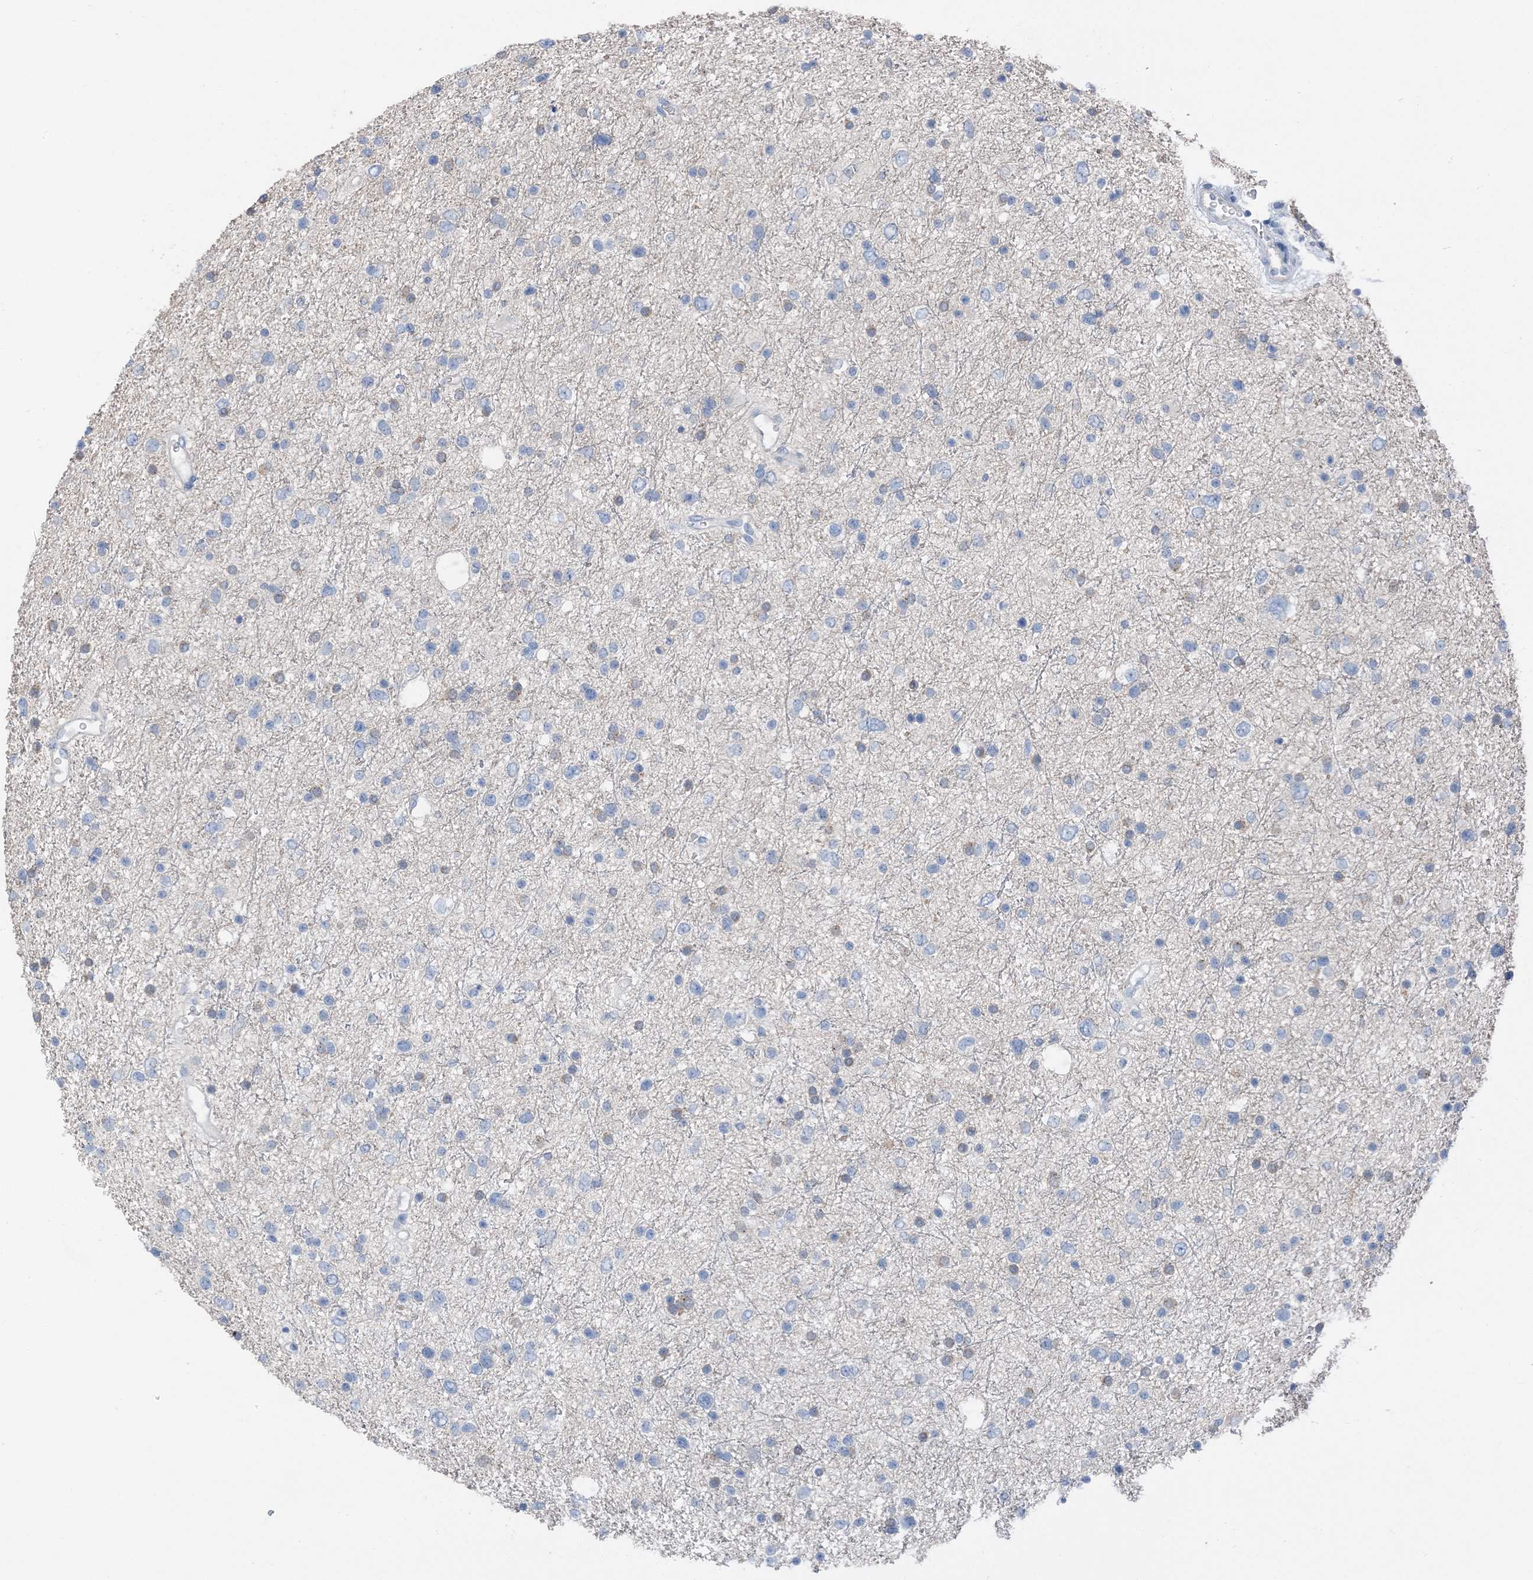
{"staining": {"intensity": "negative", "quantity": "none", "location": "none"}, "tissue": "glioma", "cell_type": "Tumor cells", "image_type": "cancer", "snomed": [{"axis": "morphology", "description": "Glioma, malignant, Low grade"}, {"axis": "topography", "description": "Brain"}], "caption": "Malignant glioma (low-grade) stained for a protein using IHC shows no expression tumor cells.", "gene": "NCOA7", "patient": {"sex": "female", "age": 37}}